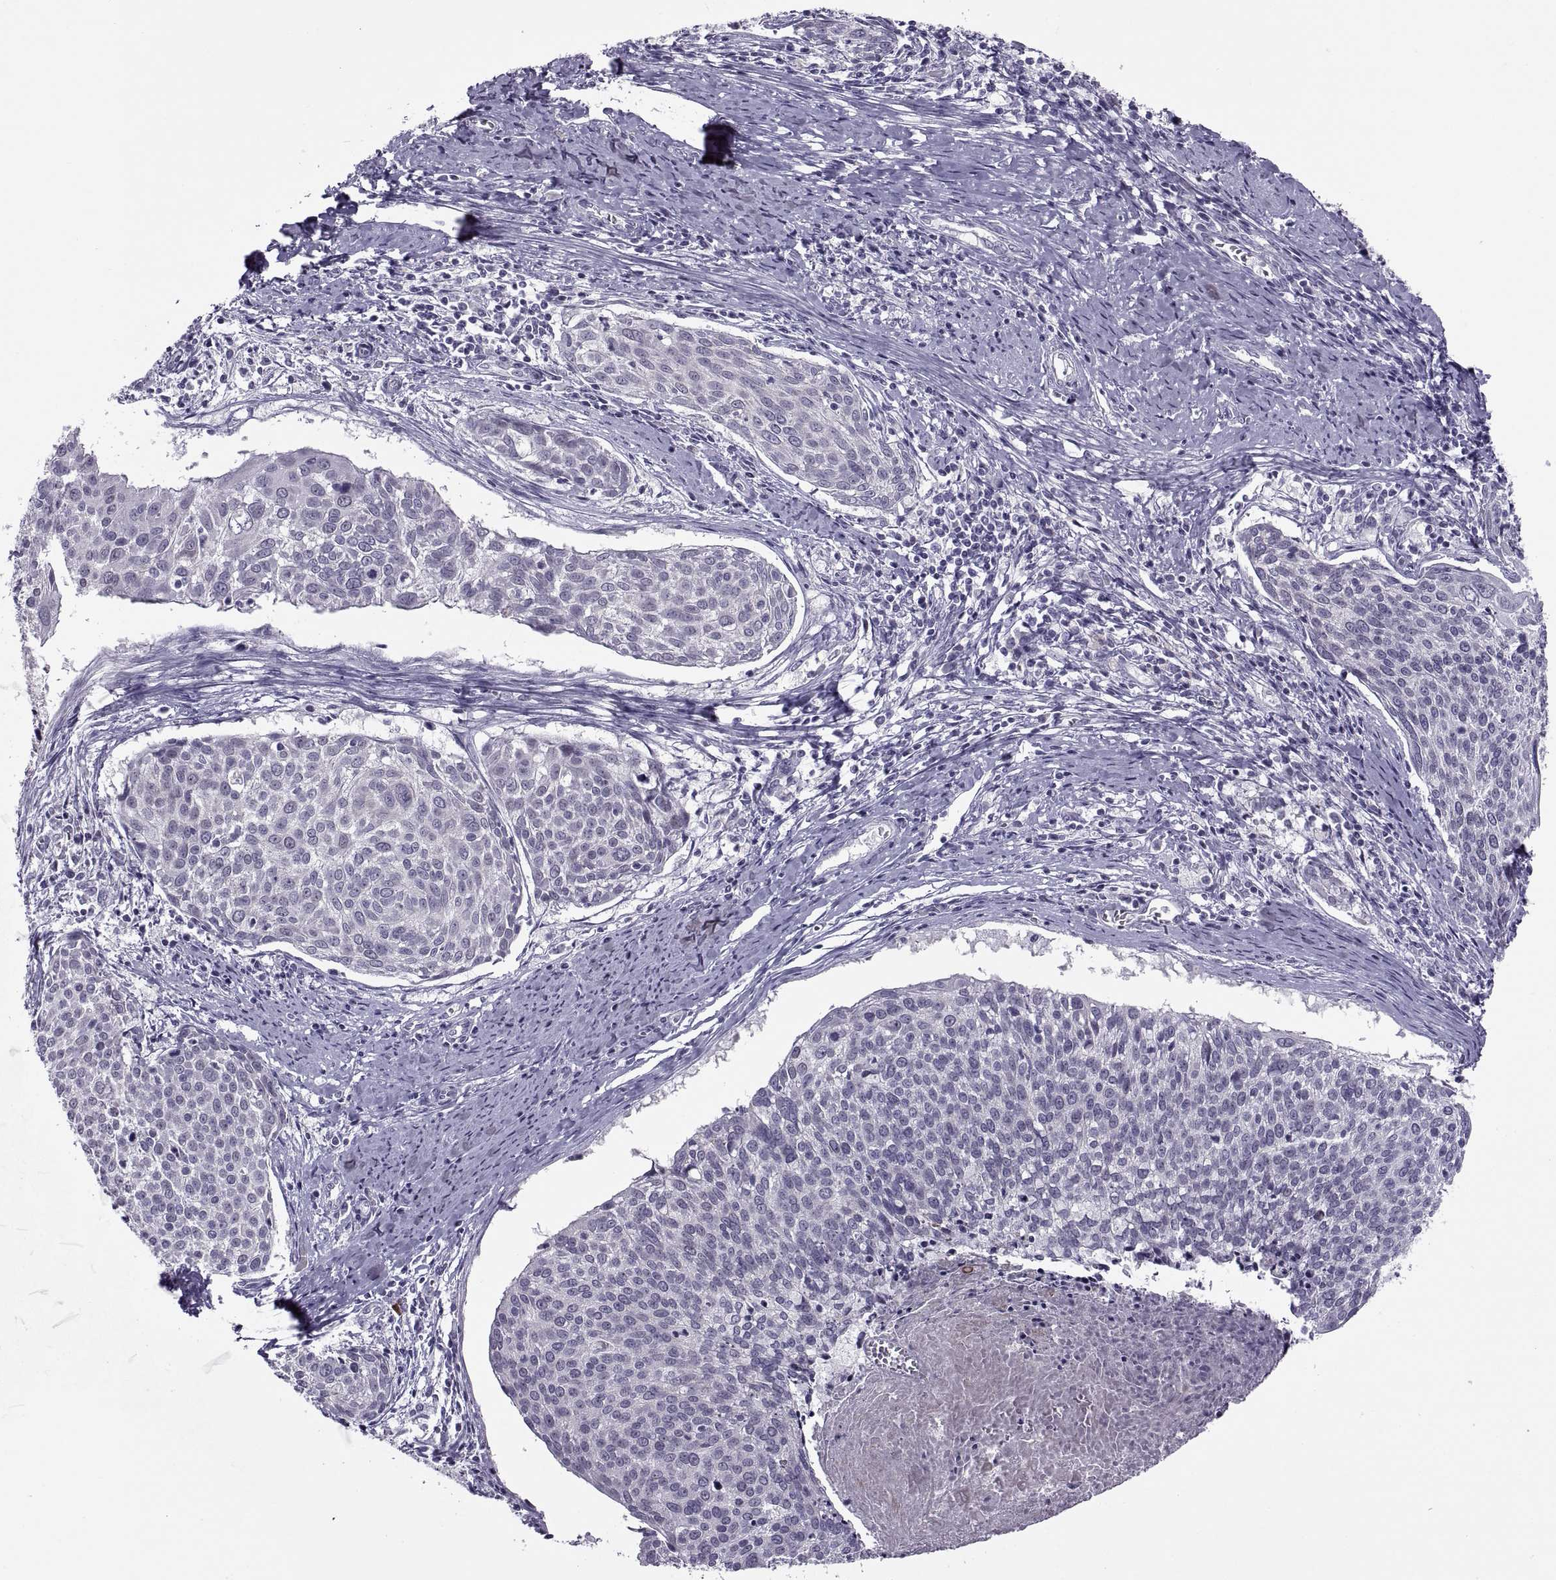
{"staining": {"intensity": "negative", "quantity": "none", "location": "none"}, "tissue": "cervical cancer", "cell_type": "Tumor cells", "image_type": "cancer", "snomed": [{"axis": "morphology", "description": "Squamous cell carcinoma, NOS"}, {"axis": "topography", "description": "Cervix"}], "caption": "Human cervical cancer stained for a protein using IHC demonstrates no staining in tumor cells.", "gene": "MAGEB1", "patient": {"sex": "female", "age": 39}}